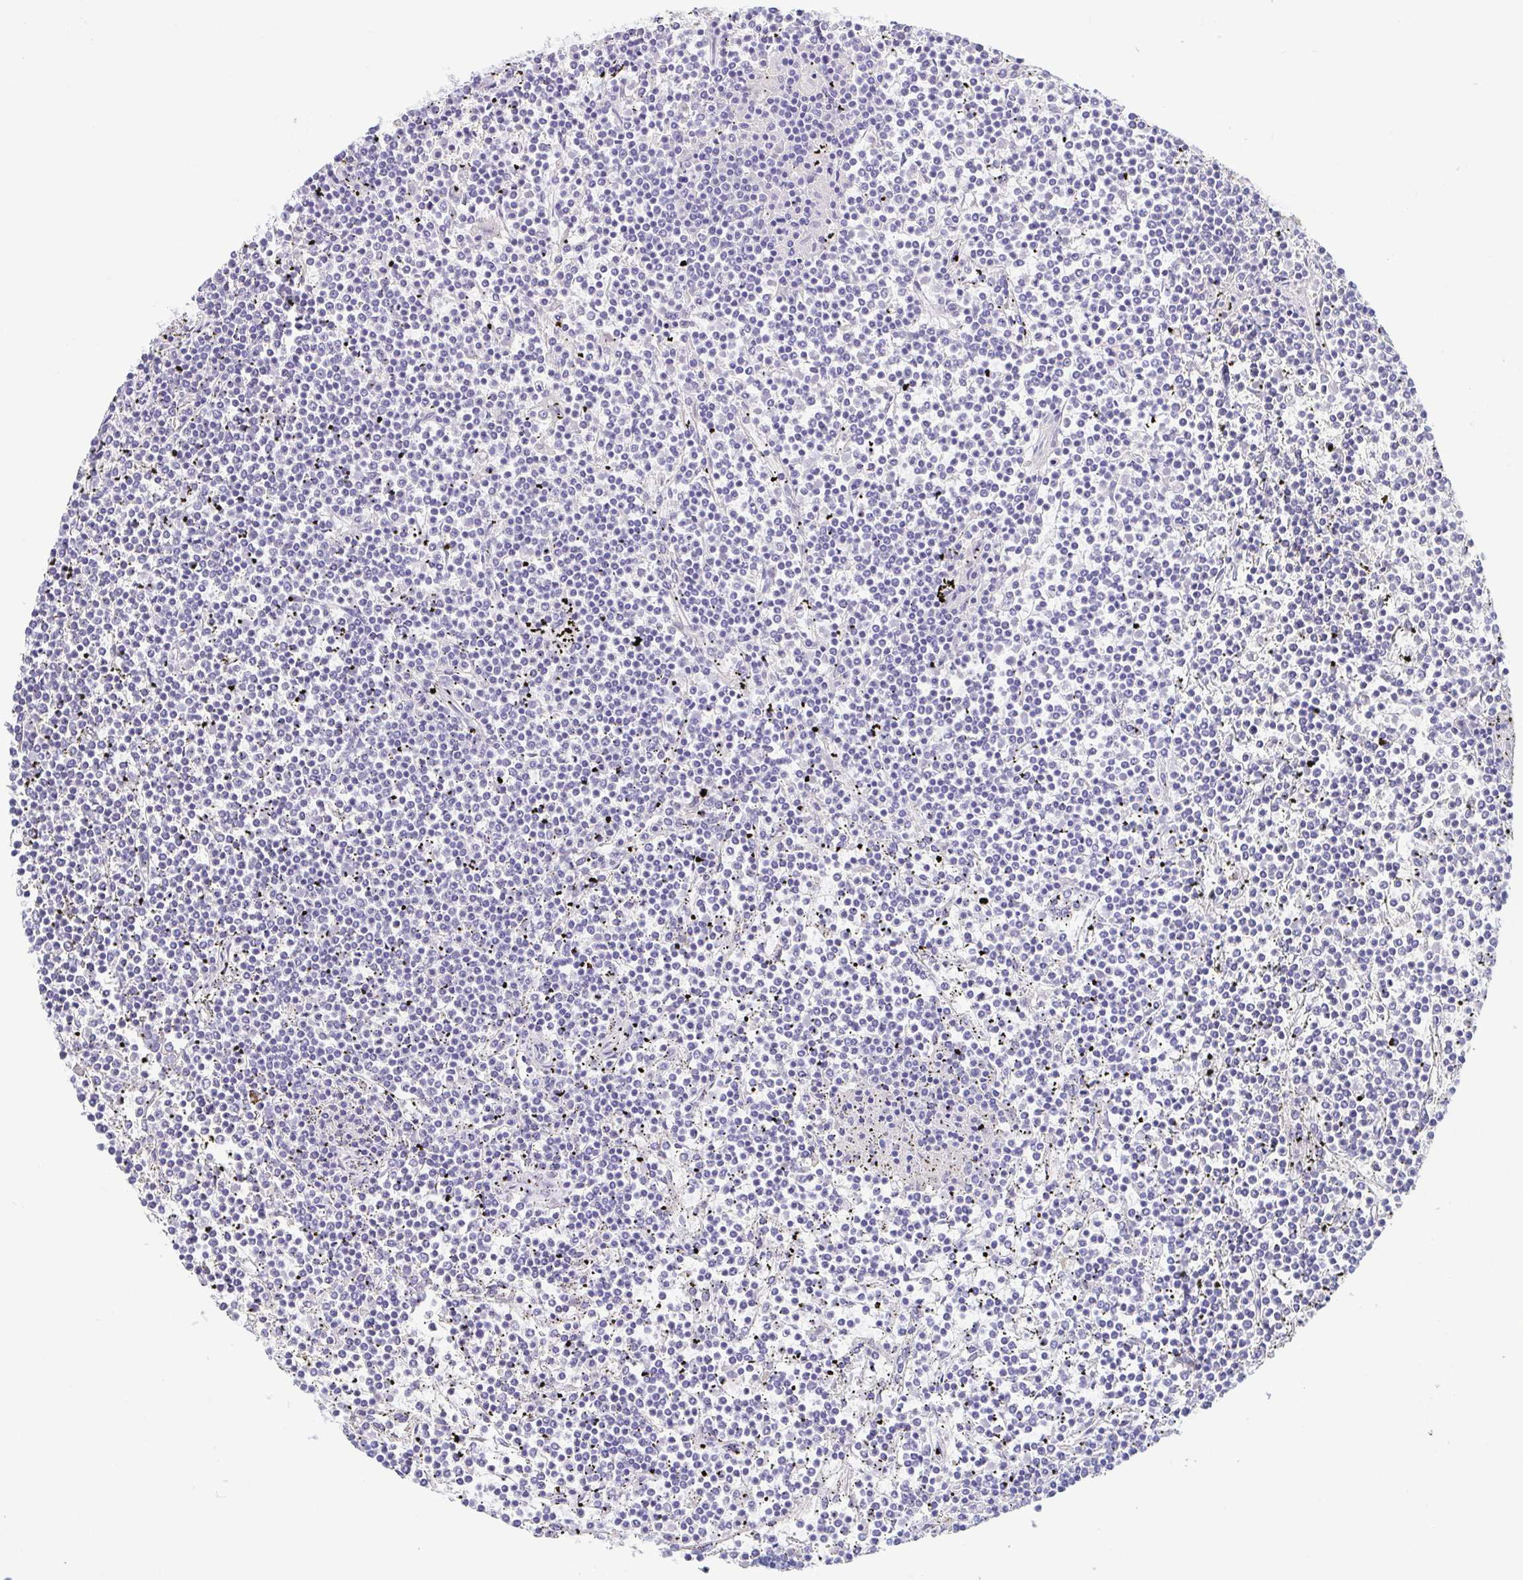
{"staining": {"intensity": "negative", "quantity": "none", "location": "none"}, "tissue": "lymphoma", "cell_type": "Tumor cells", "image_type": "cancer", "snomed": [{"axis": "morphology", "description": "Malignant lymphoma, non-Hodgkin's type, Low grade"}, {"axis": "topography", "description": "Spleen"}], "caption": "Immunohistochemical staining of human low-grade malignant lymphoma, non-Hodgkin's type reveals no significant positivity in tumor cells.", "gene": "TREH", "patient": {"sex": "female", "age": 19}}